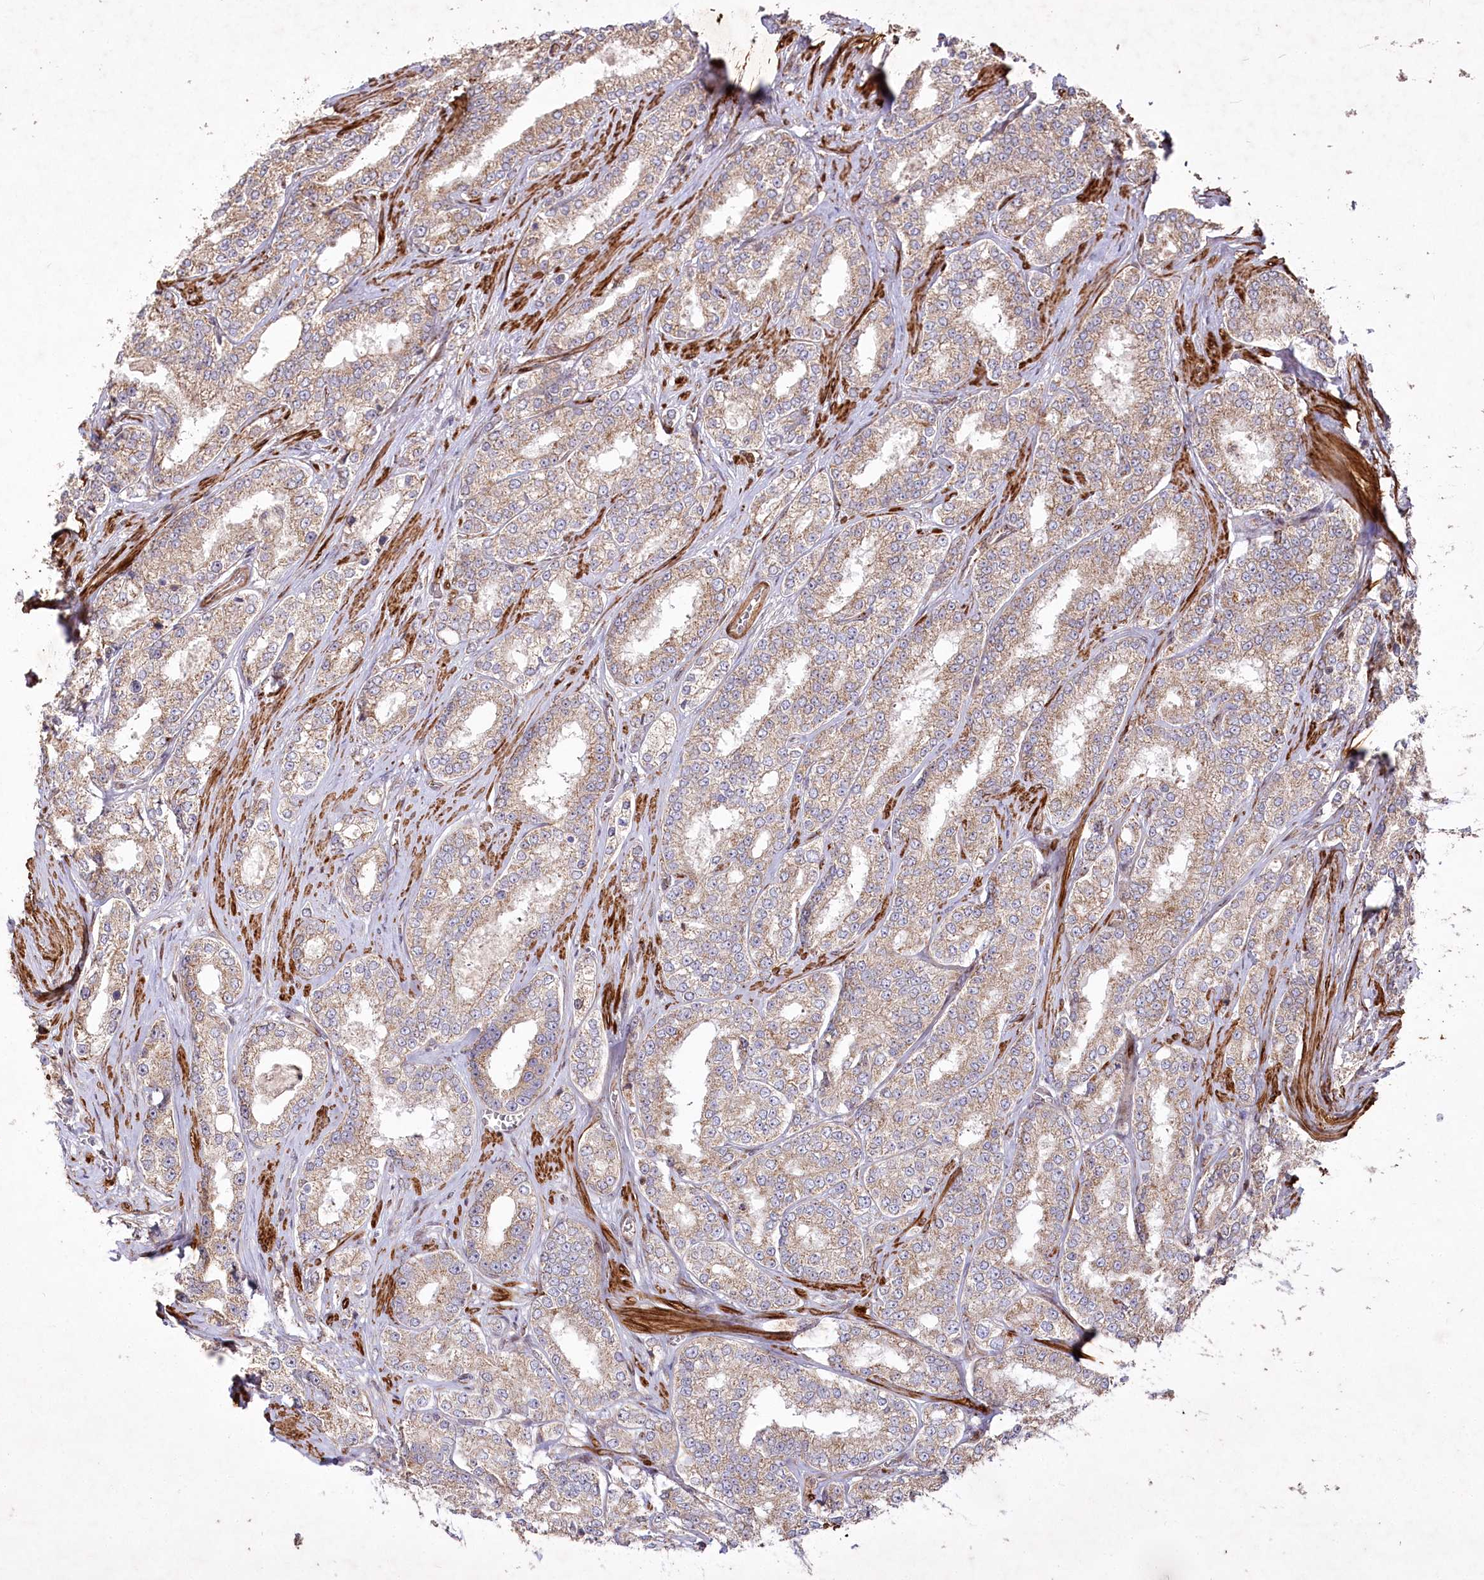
{"staining": {"intensity": "weak", "quantity": "25%-75%", "location": "cytoplasmic/membranous"}, "tissue": "prostate cancer", "cell_type": "Tumor cells", "image_type": "cancer", "snomed": [{"axis": "morphology", "description": "Normal tissue, NOS"}, {"axis": "morphology", "description": "Adenocarcinoma, High grade"}, {"axis": "topography", "description": "Prostate"}], "caption": "Prostate cancer stained for a protein (brown) exhibits weak cytoplasmic/membranous positive expression in about 25%-75% of tumor cells.", "gene": "PSTK", "patient": {"sex": "male", "age": 83}}